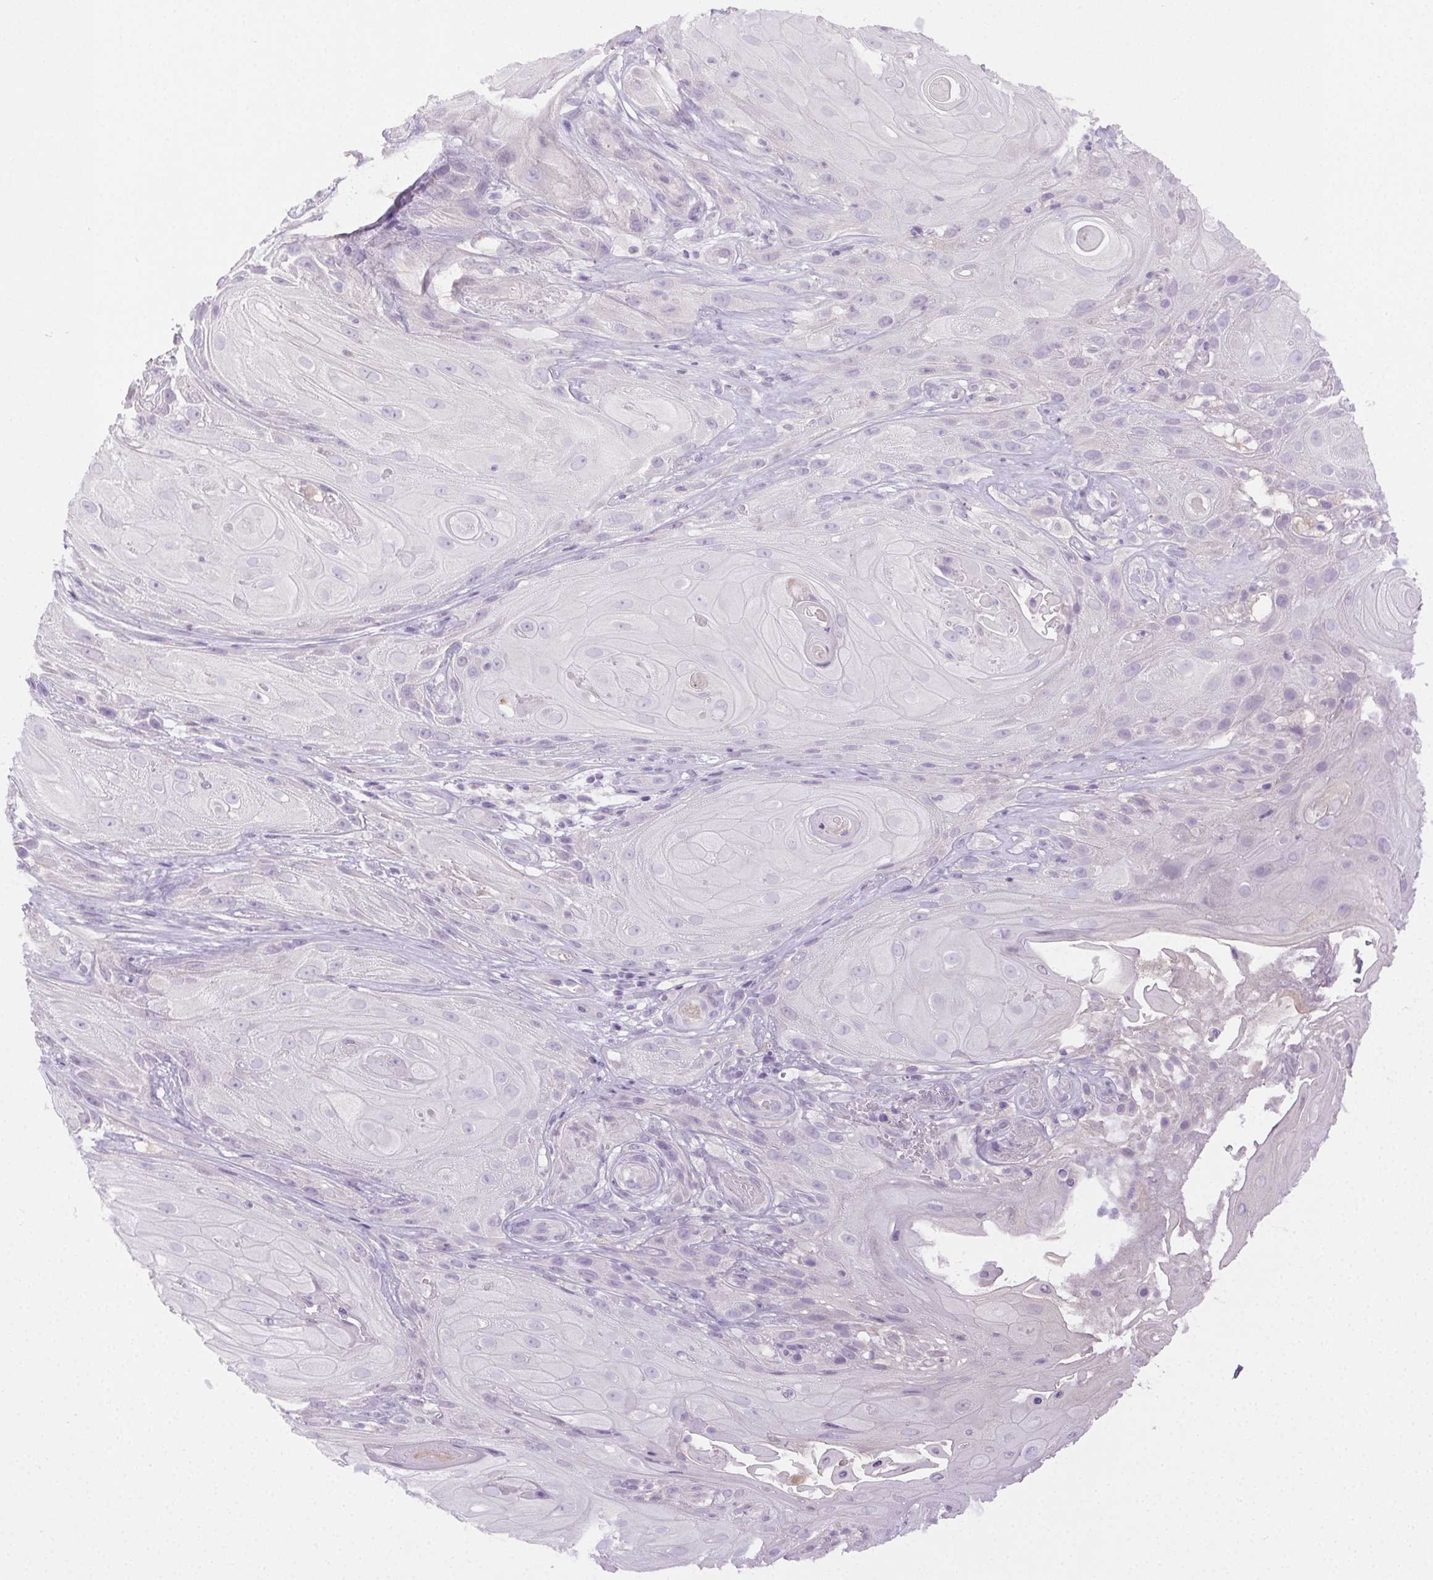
{"staining": {"intensity": "negative", "quantity": "none", "location": "none"}, "tissue": "skin cancer", "cell_type": "Tumor cells", "image_type": "cancer", "snomed": [{"axis": "morphology", "description": "Squamous cell carcinoma, NOS"}, {"axis": "topography", "description": "Skin"}], "caption": "Immunohistochemical staining of skin cancer displays no significant positivity in tumor cells. (DAB IHC, high magnification).", "gene": "BPIFB2", "patient": {"sex": "male", "age": 62}}